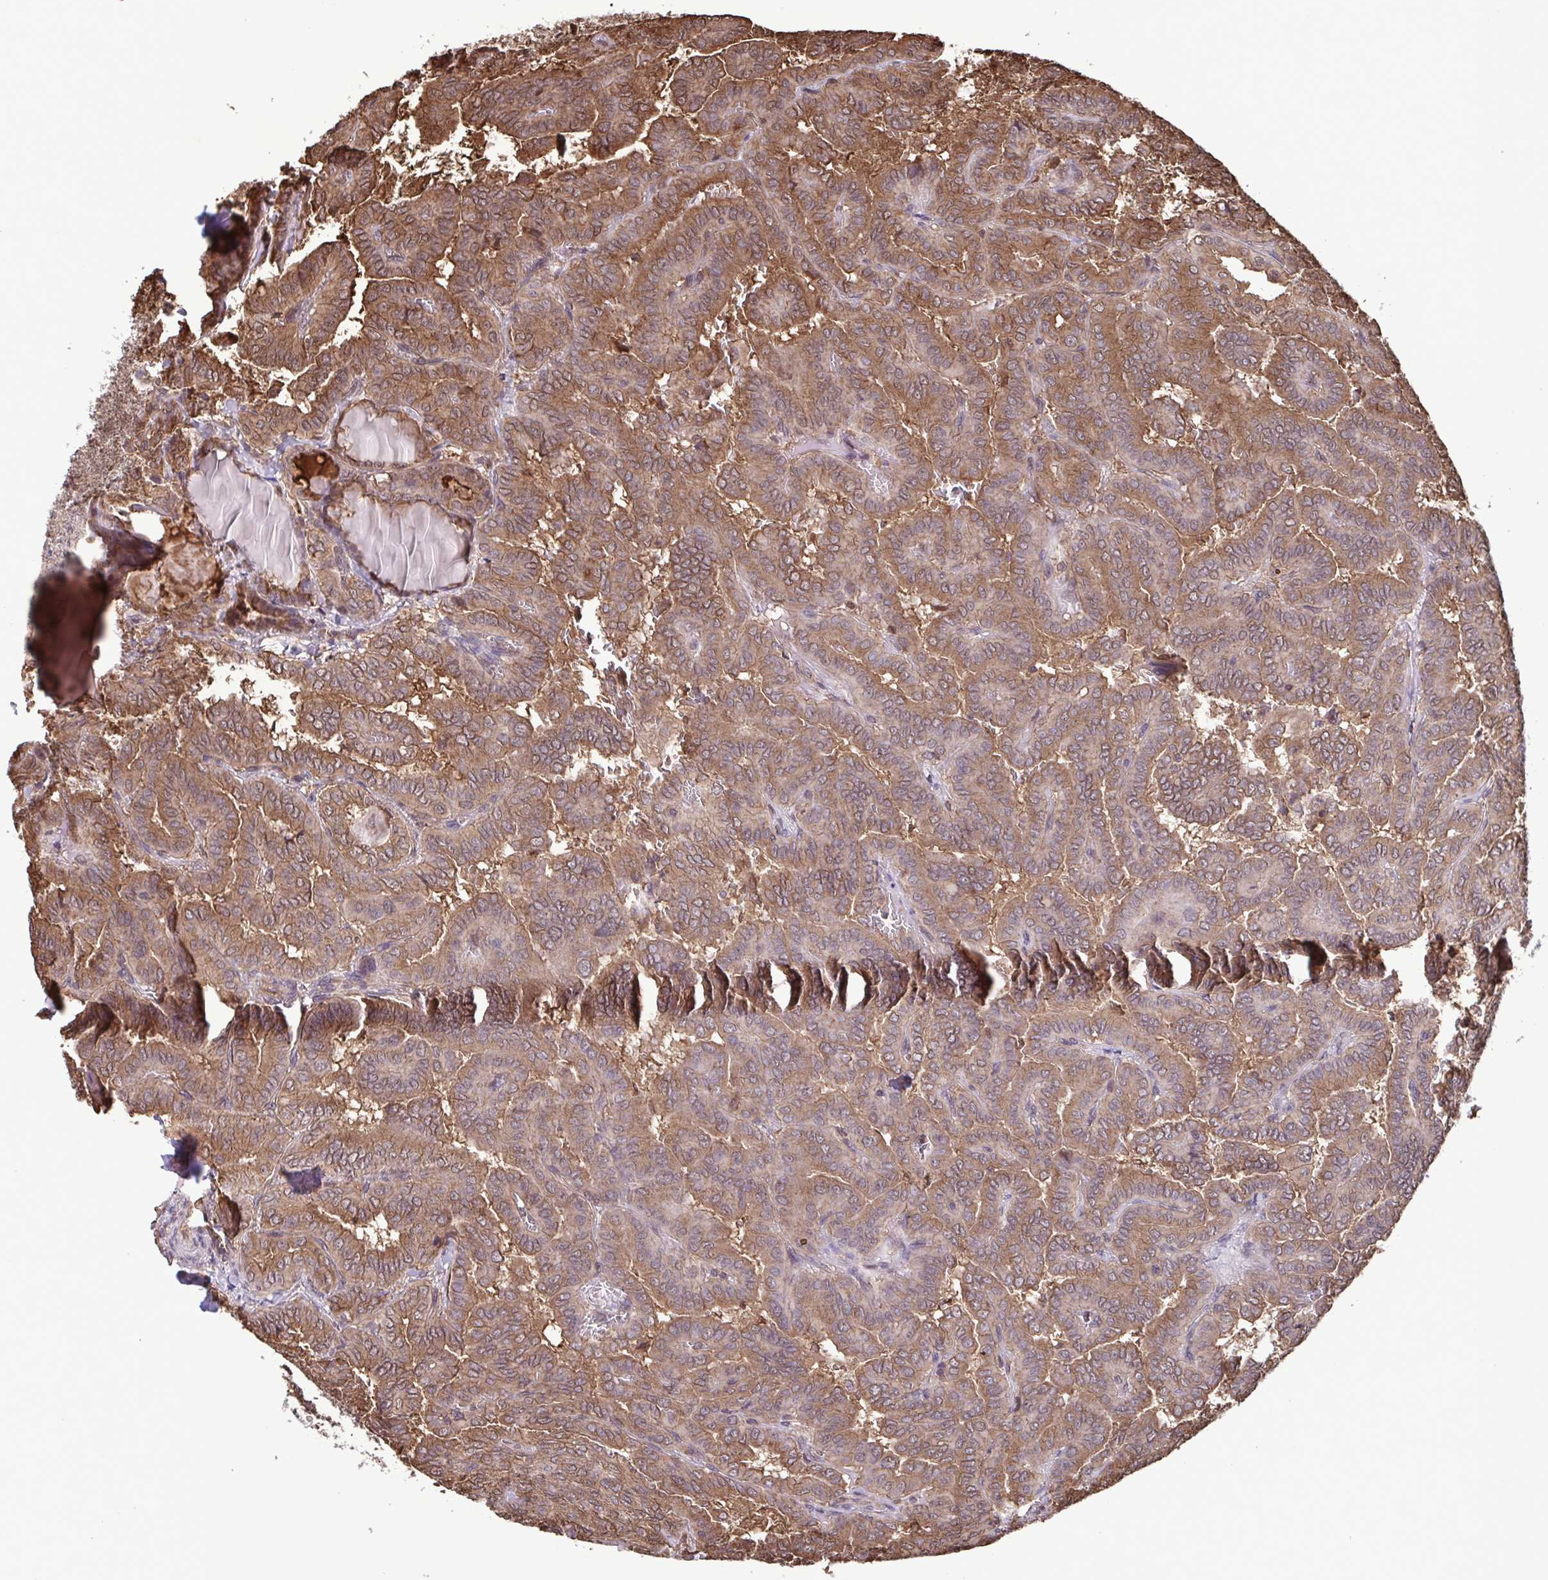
{"staining": {"intensity": "moderate", "quantity": ">75%", "location": "cytoplasmic/membranous"}, "tissue": "thyroid cancer", "cell_type": "Tumor cells", "image_type": "cancer", "snomed": [{"axis": "morphology", "description": "Papillary adenocarcinoma, NOS"}, {"axis": "topography", "description": "Thyroid gland"}], "caption": "Protein staining of thyroid papillary adenocarcinoma tissue displays moderate cytoplasmic/membranous expression in about >75% of tumor cells.", "gene": "SEC63", "patient": {"sex": "female", "age": 46}}